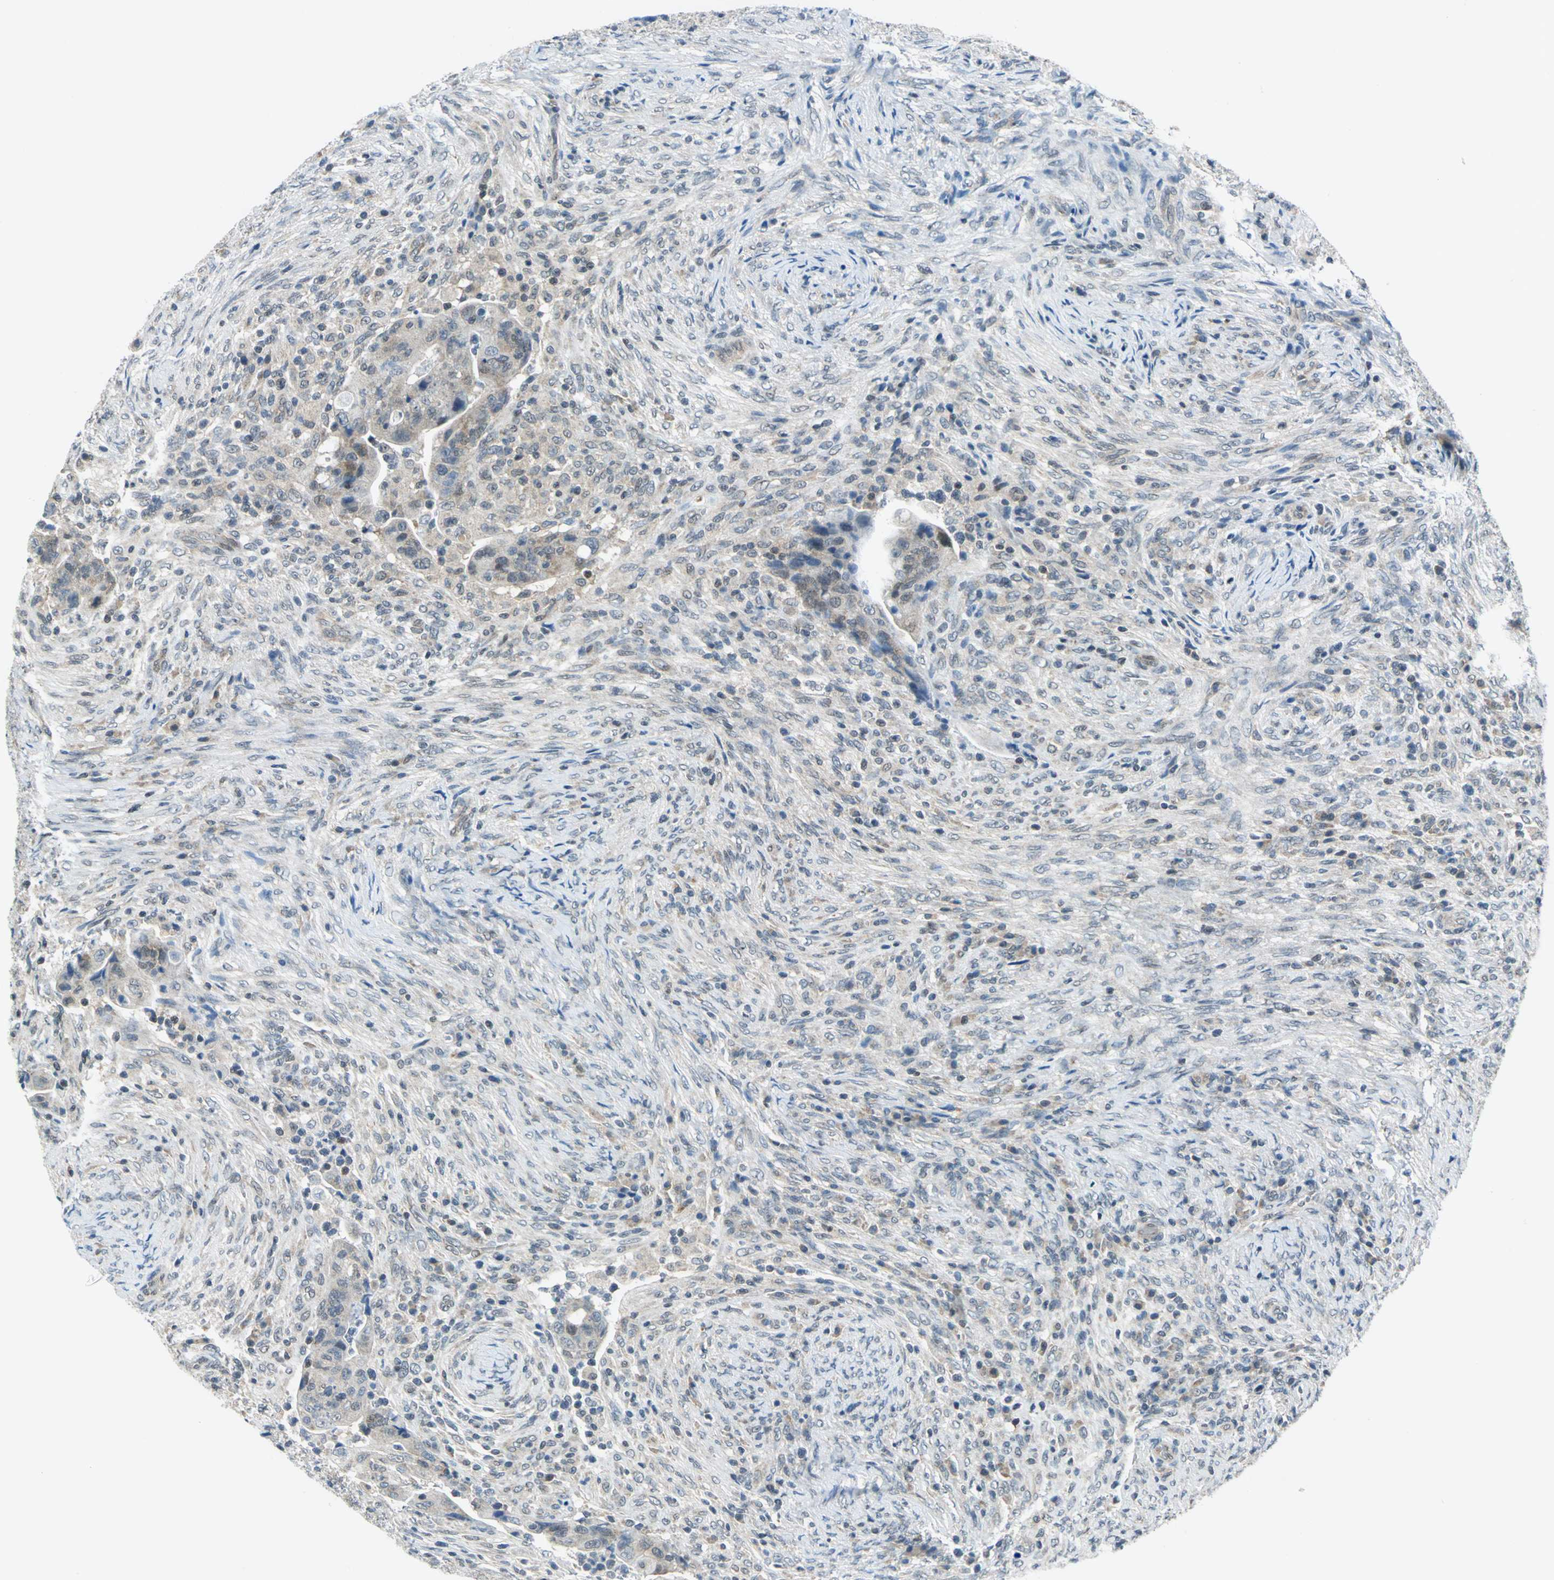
{"staining": {"intensity": "weak", "quantity": "25%-75%", "location": "cytoplasmic/membranous"}, "tissue": "colorectal cancer", "cell_type": "Tumor cells", "image_type": "cancer", "snomed": [{"axis": "morphology", "description": "Adenocarcinoma, NOS"}, {"axis": "topography", "description": "Rectum"}], "caption": "Immunohistochemistry (IHC) of human colorectal cancer demonstrates low levels of weak cytoplasmic/membranous positivity in about 25%-75% of tumor cells.", "gene": "PIN1", "patient": {"sex": "female", "age": 71}}